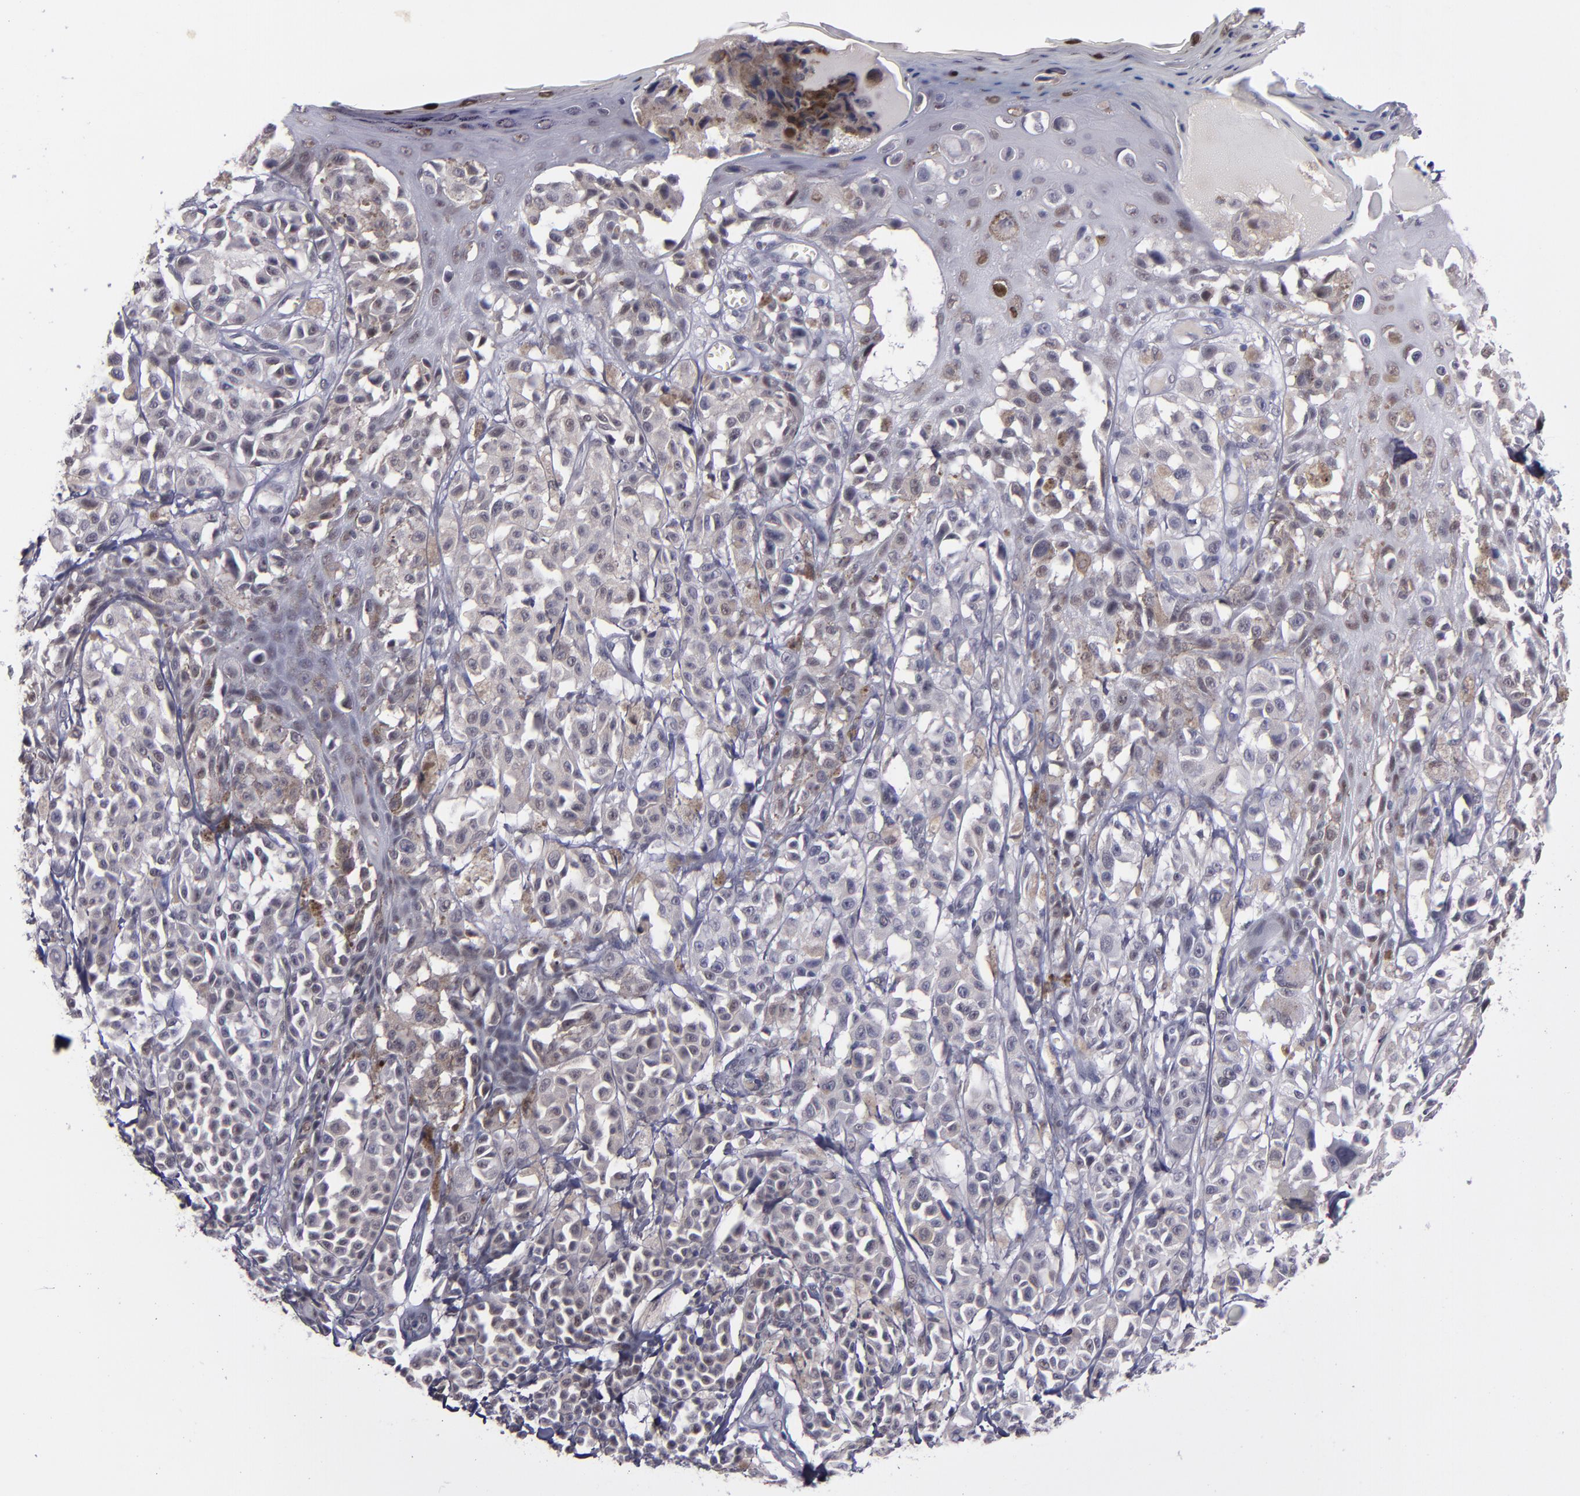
{"staining": {"intensity": "weak", "quantity": "25%-75%", "location": "nuclear"}, "tissue": "melanoma", "cell_type": "Tumor cells", "image_type": "cancer", "snomed": [{"axis": "morphology", "description": "Malignant melanoma, NOS"}, {"axis": "topography", "description": "Skin"}], "caption": "Human melanoma stained with a protein marker demonstrates weak staining in tumor cells.", "gene": "OTUB2", "patient": {"sex": "female", "age": 38}}